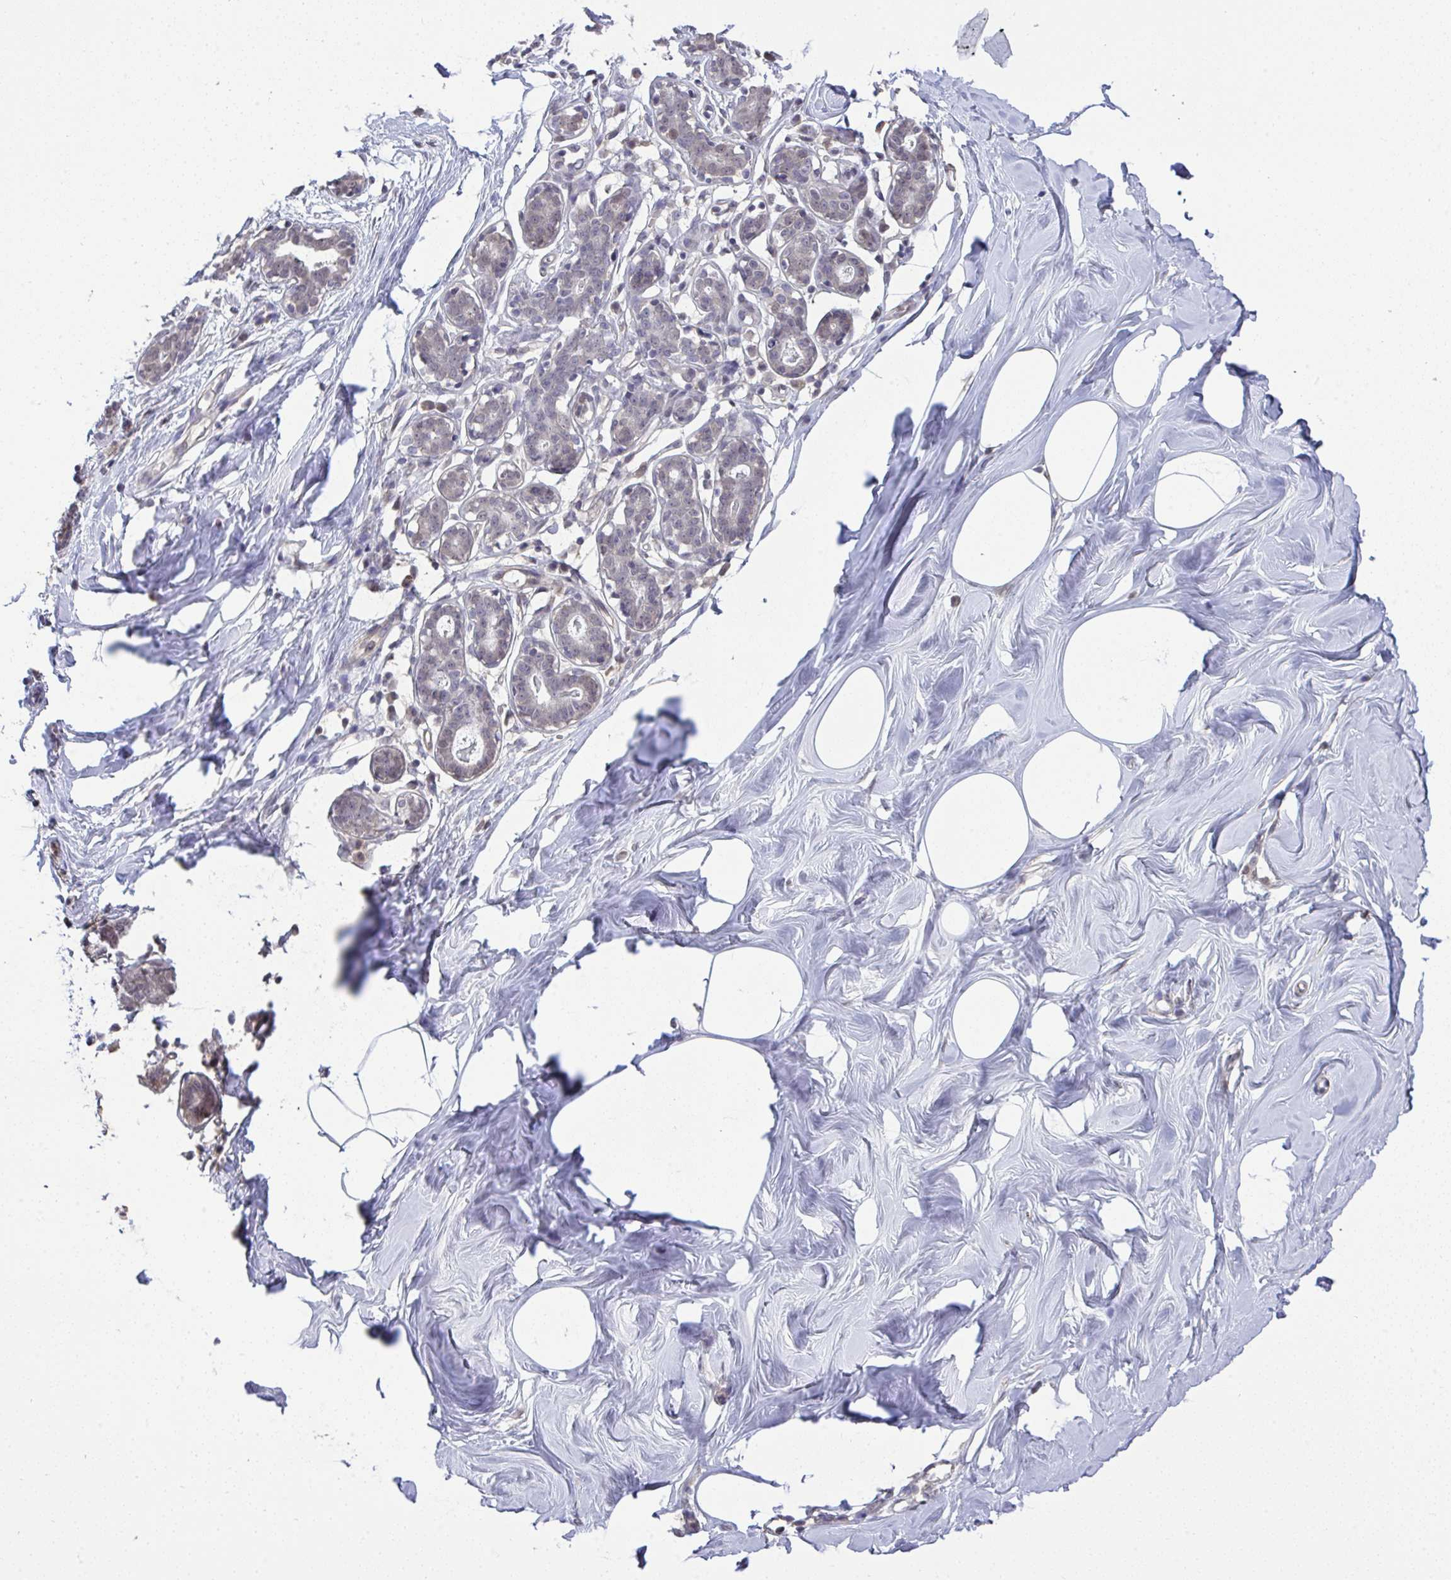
{"staining": {"intensity": "negative", "quantity": "none", "location": "none"}, "tissue": "breast", "cell_type": "Adipocytes", "image_type": "normal", "snomed": [{"axis": "morphology", "description": "Normal tissue, NOS"}, {"axis": "topography", "description": "Breast"}], "caption": "DAB (3,3'-diaminobenzidine) immunohistochemical staining of benign human breast exhibits no significant expression in adipocytes.", "gene": "C9orf64", "patient": {"sex": "female", "age": 27}}